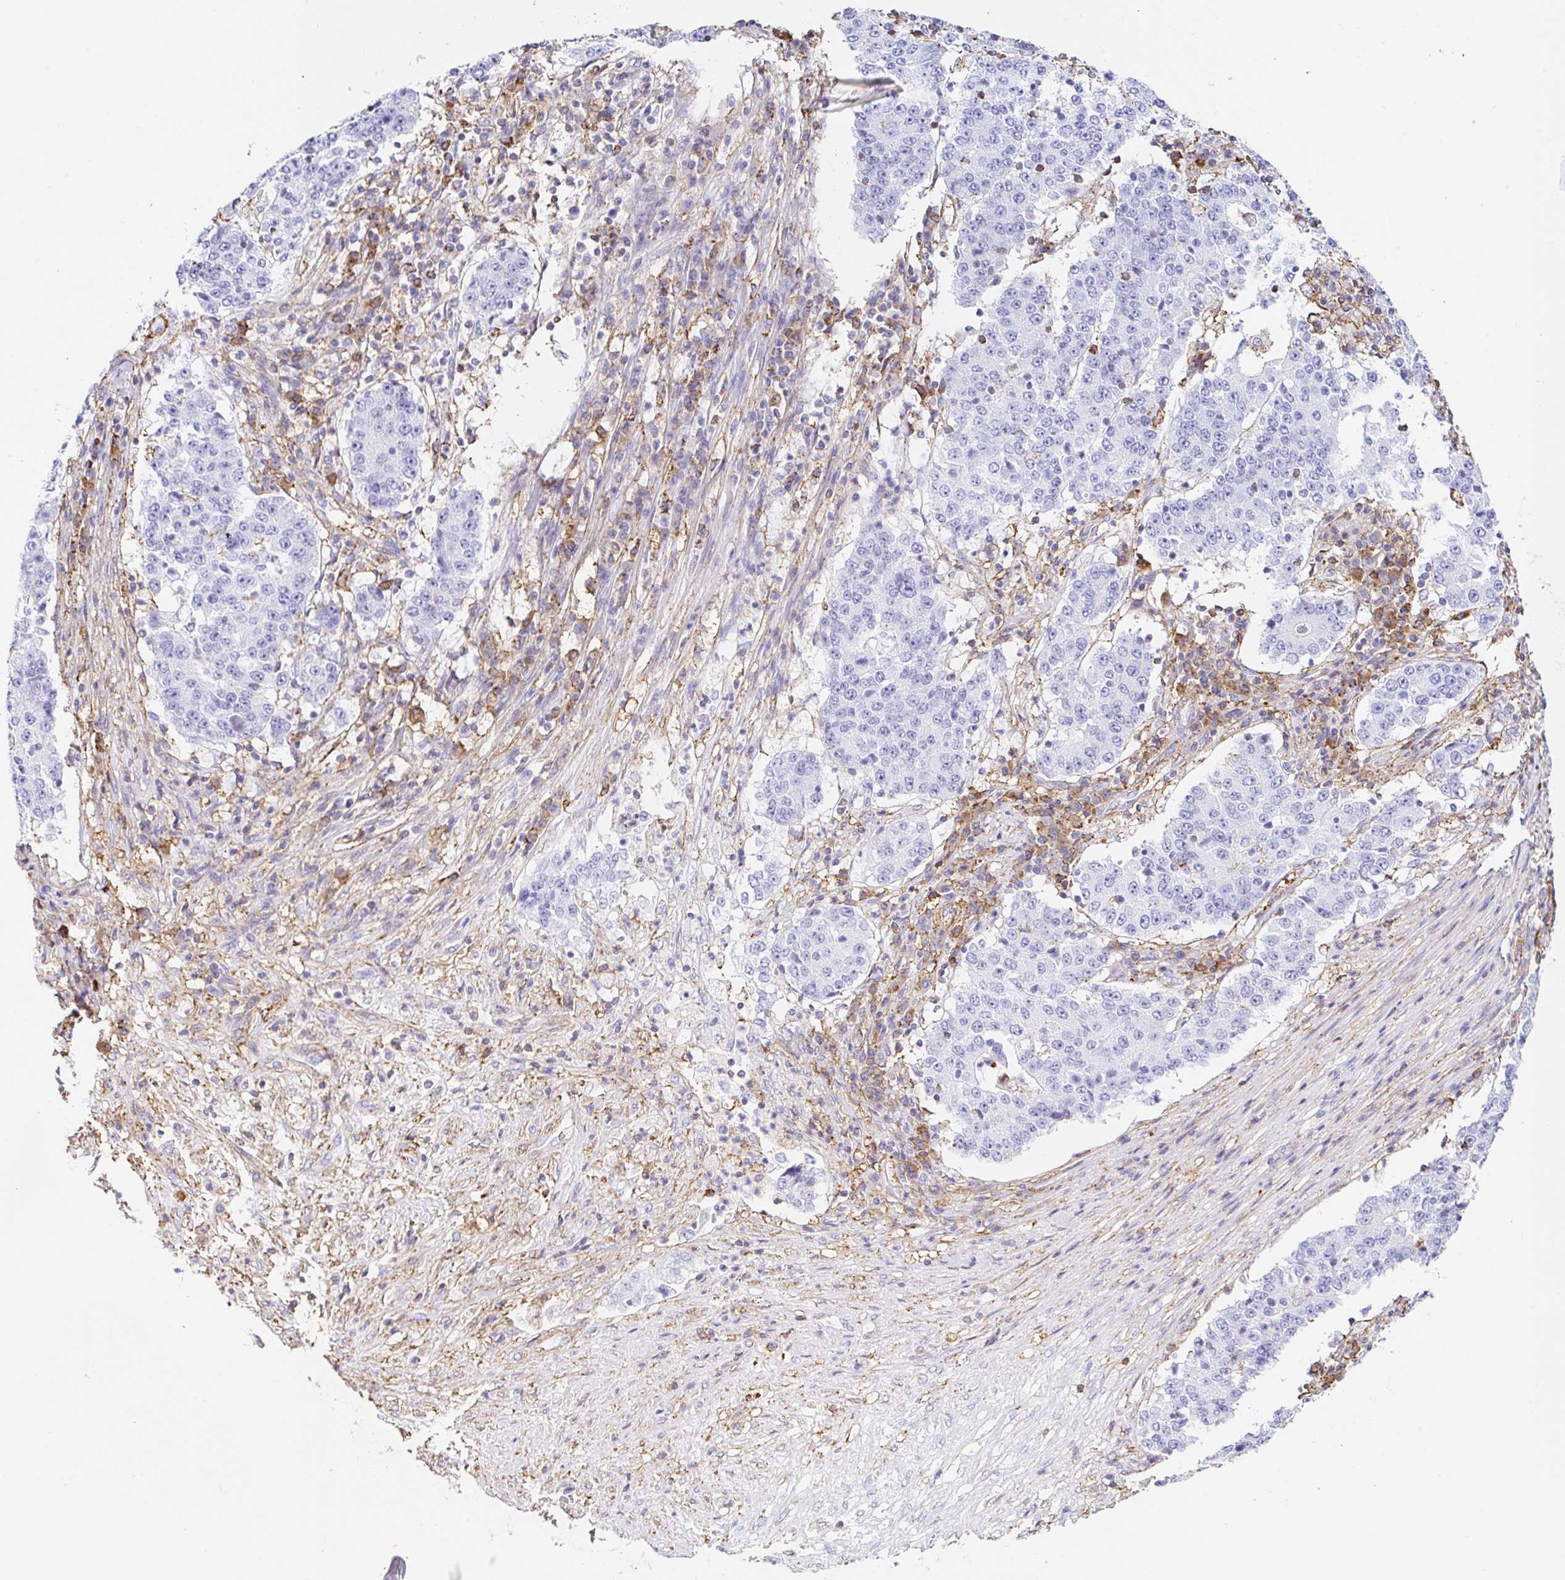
{"staining": {"intensity": "negative", "quantity": "none", "location": "none"}, "tissue": "stomach cancer", "cell_type": "Tumor cells", "image_type": "cancer", "snomed": [{"axis": "morphology", "description": "Adenocarcinoma, NOS"}, {"axis": "topography", "description": "Stomach"}], "caption": "Immunohistochemical staining of stomach adenocarcinoma reveals no significant expression in tumor cells.", "gene": "MTTP", "patient": {"sex": "male", "age": 59}}